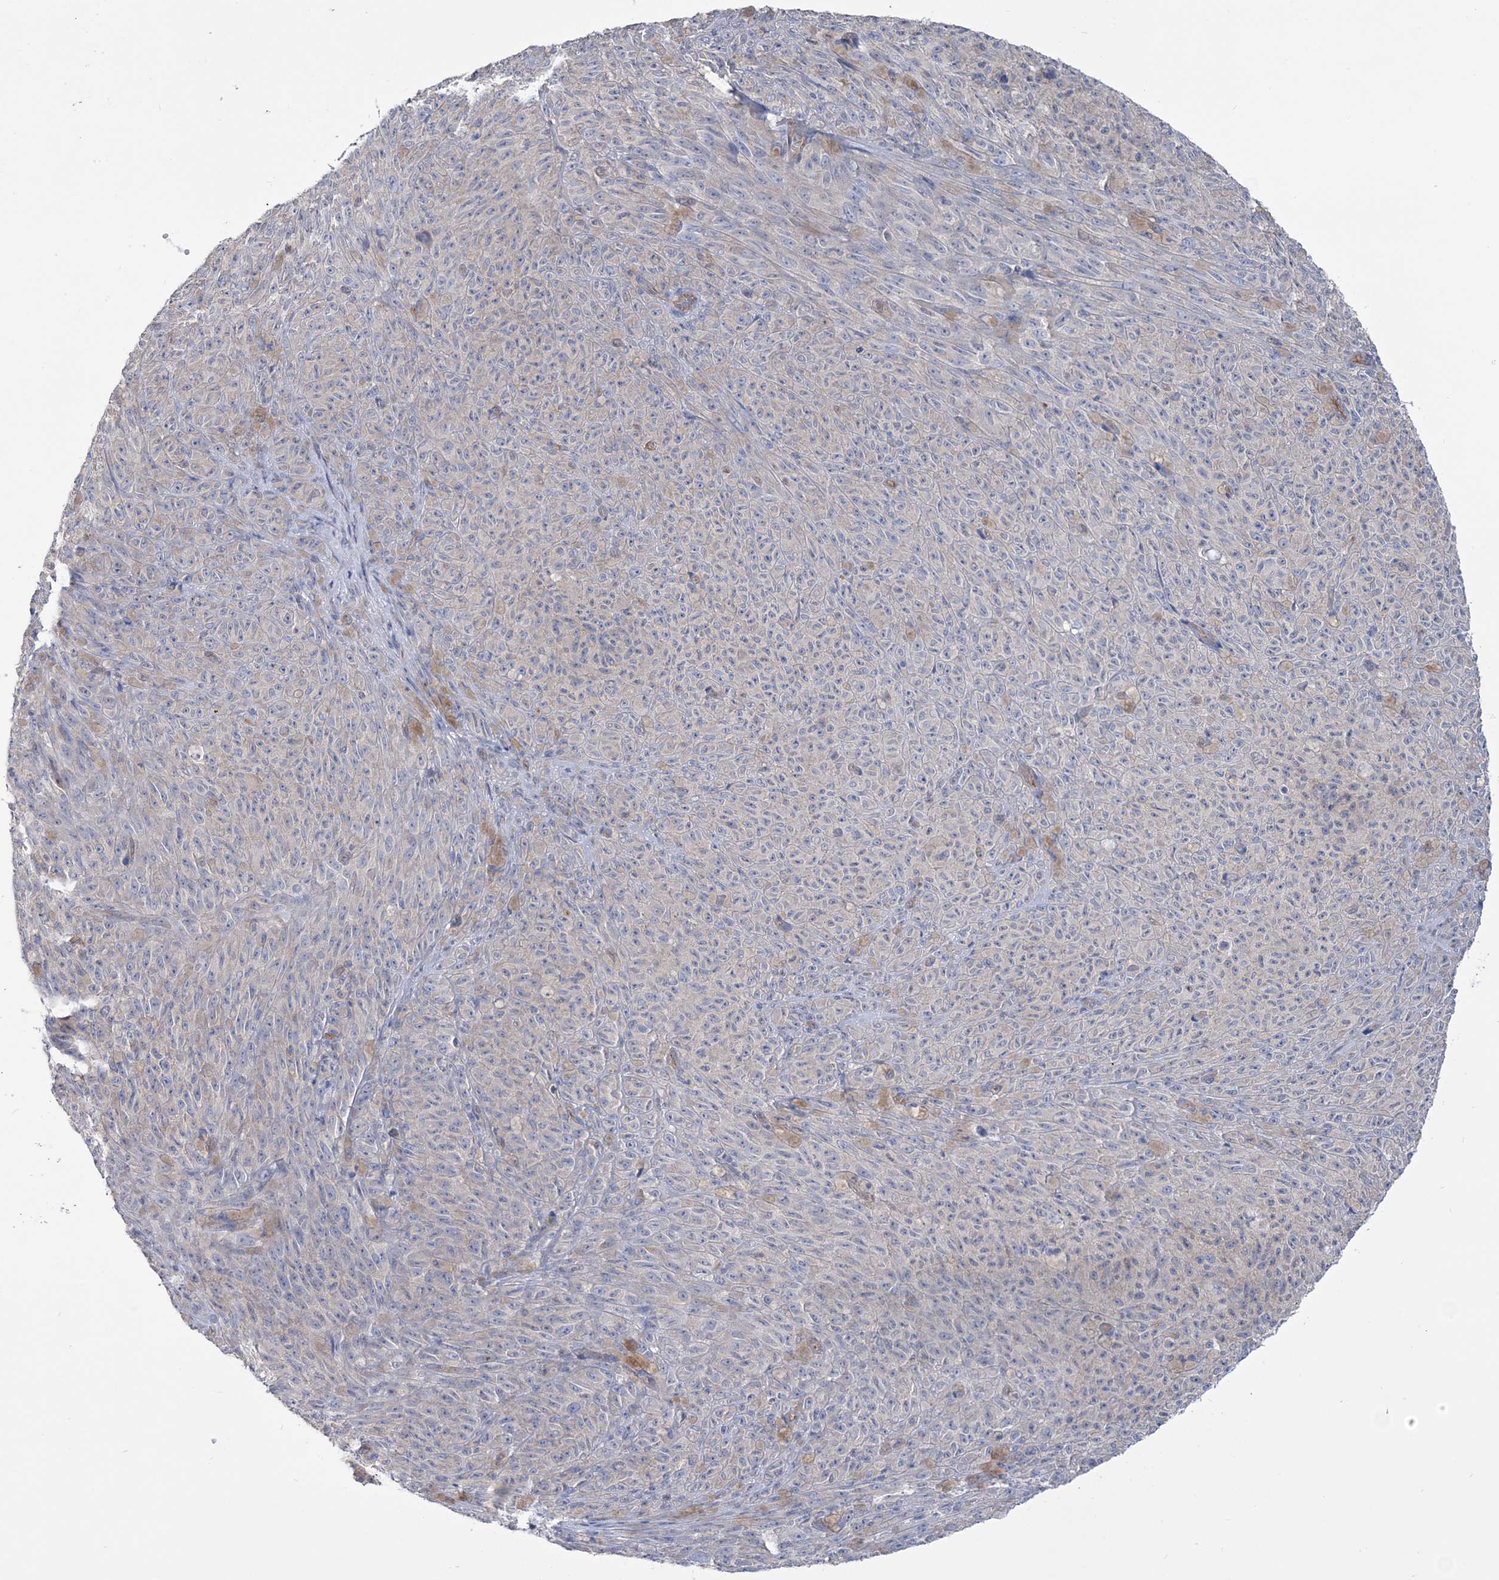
{"staining": {"intensity": "negative", "quantity": "none", "location": "none"}, "tissue": "melanoma", "cell_type": "Tumor cells", "image_type": "cancer", "snomed": [{"axis": "morphology", "description": "Malignant melanoma, NOS"}, {"axis": "topography", "description": "Skin"}], "caption": "This is an immunohistochemistry micrograph of human malignant melanoma. There is no staining in tumor cells.", "gene": "RAB11FIP5", "patient": {"sex": "female", "age": 82}}